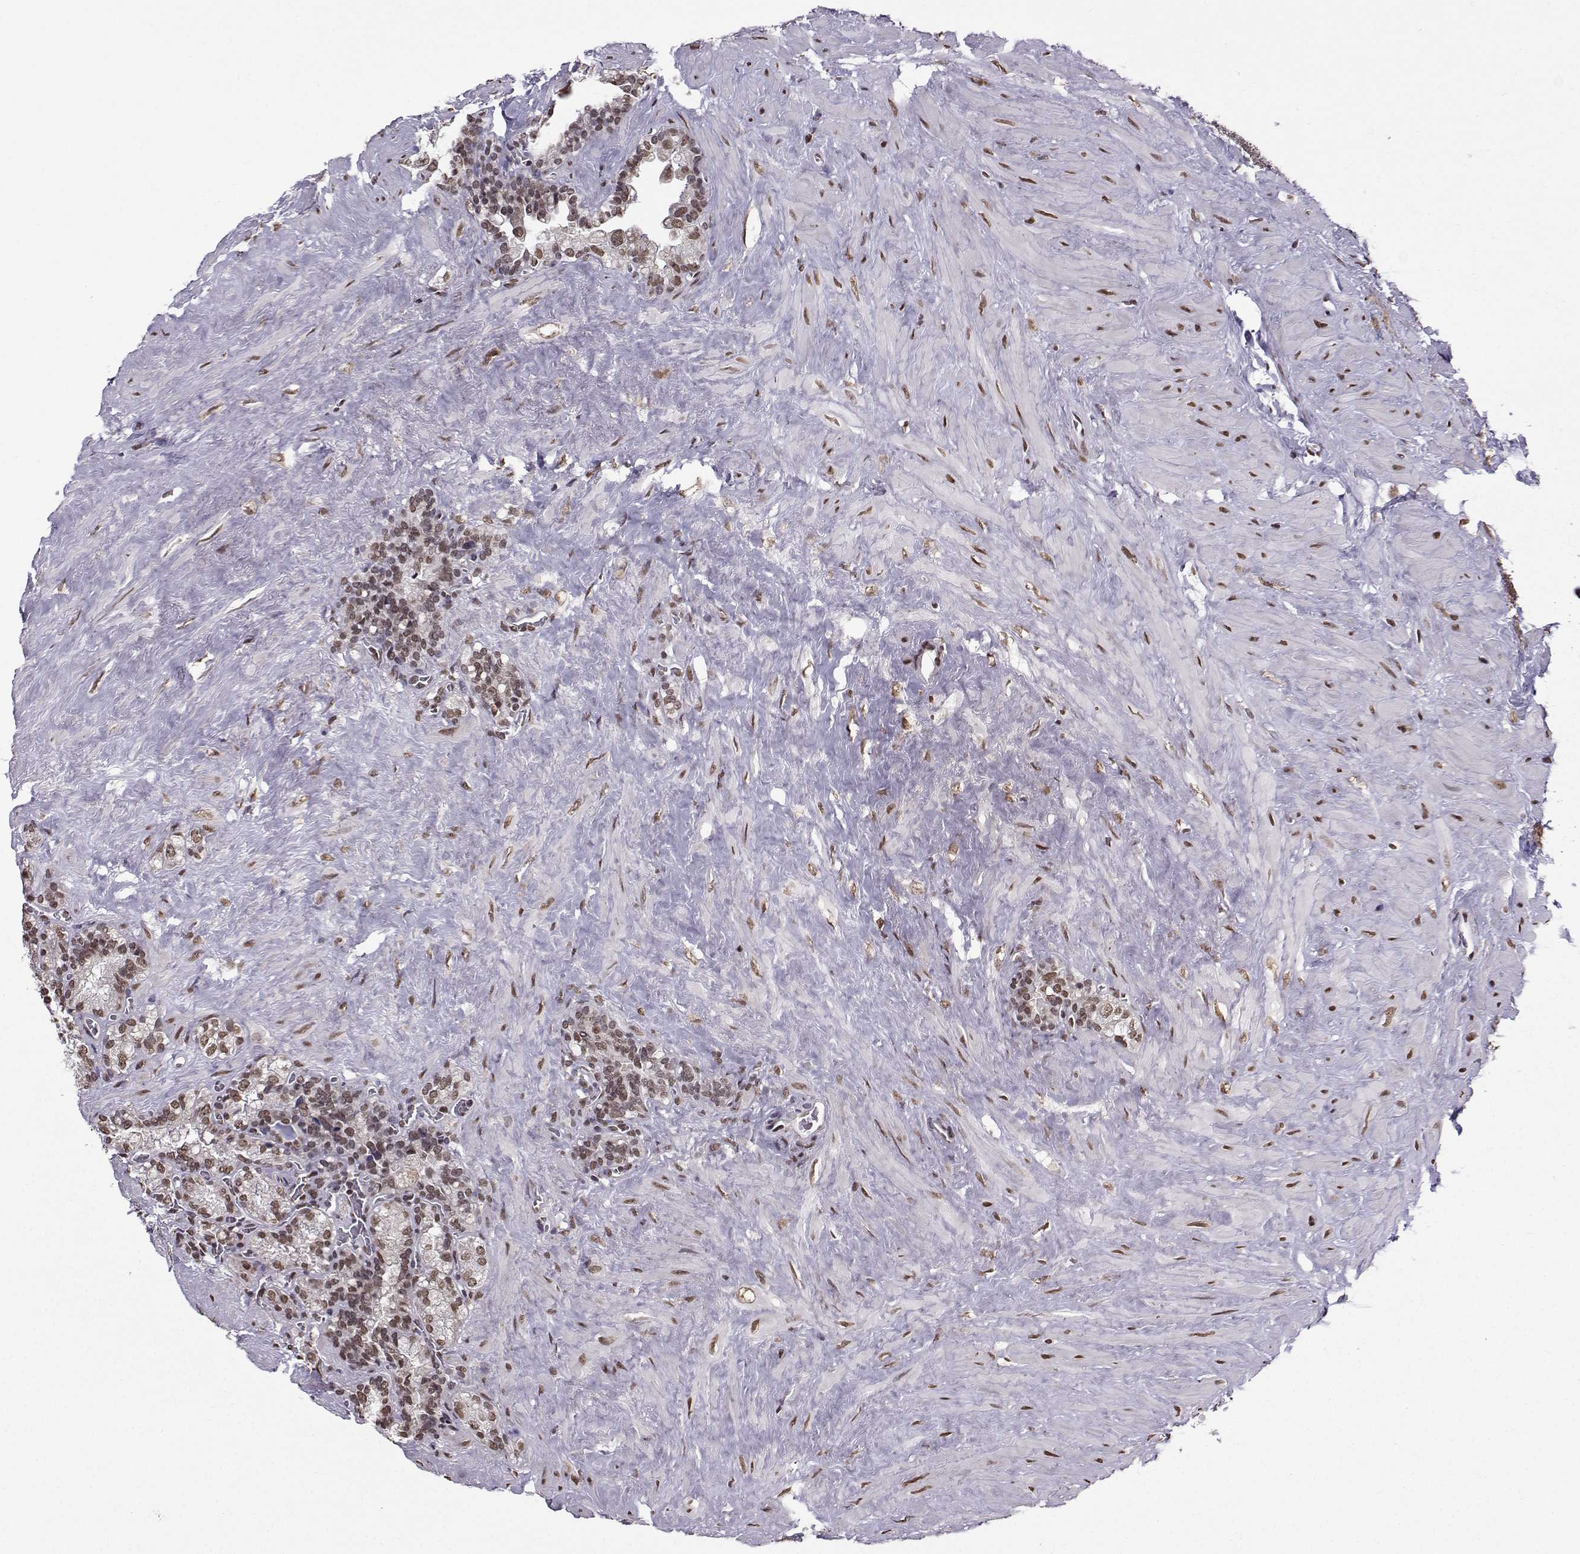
{"staining": {"intensity": "weak", "quantity": "25%-75%", "location": "nuclear"}, "tissue": "seminal vesicle", "cell_type": "Glandular cells", "image_type": "normal", "snomed": [{"axis": "morphology", "description": "Normal tissue, NOS"}, {"axis": "topography", "description": "Seminal veicle"}], "caption": "A histopathology image of seminal vesicle stained for a protein reveals weak nuclear brown staining in glandular cells.", "gene": "EZH1", "patient": {"sex": "male", "age": 71}}